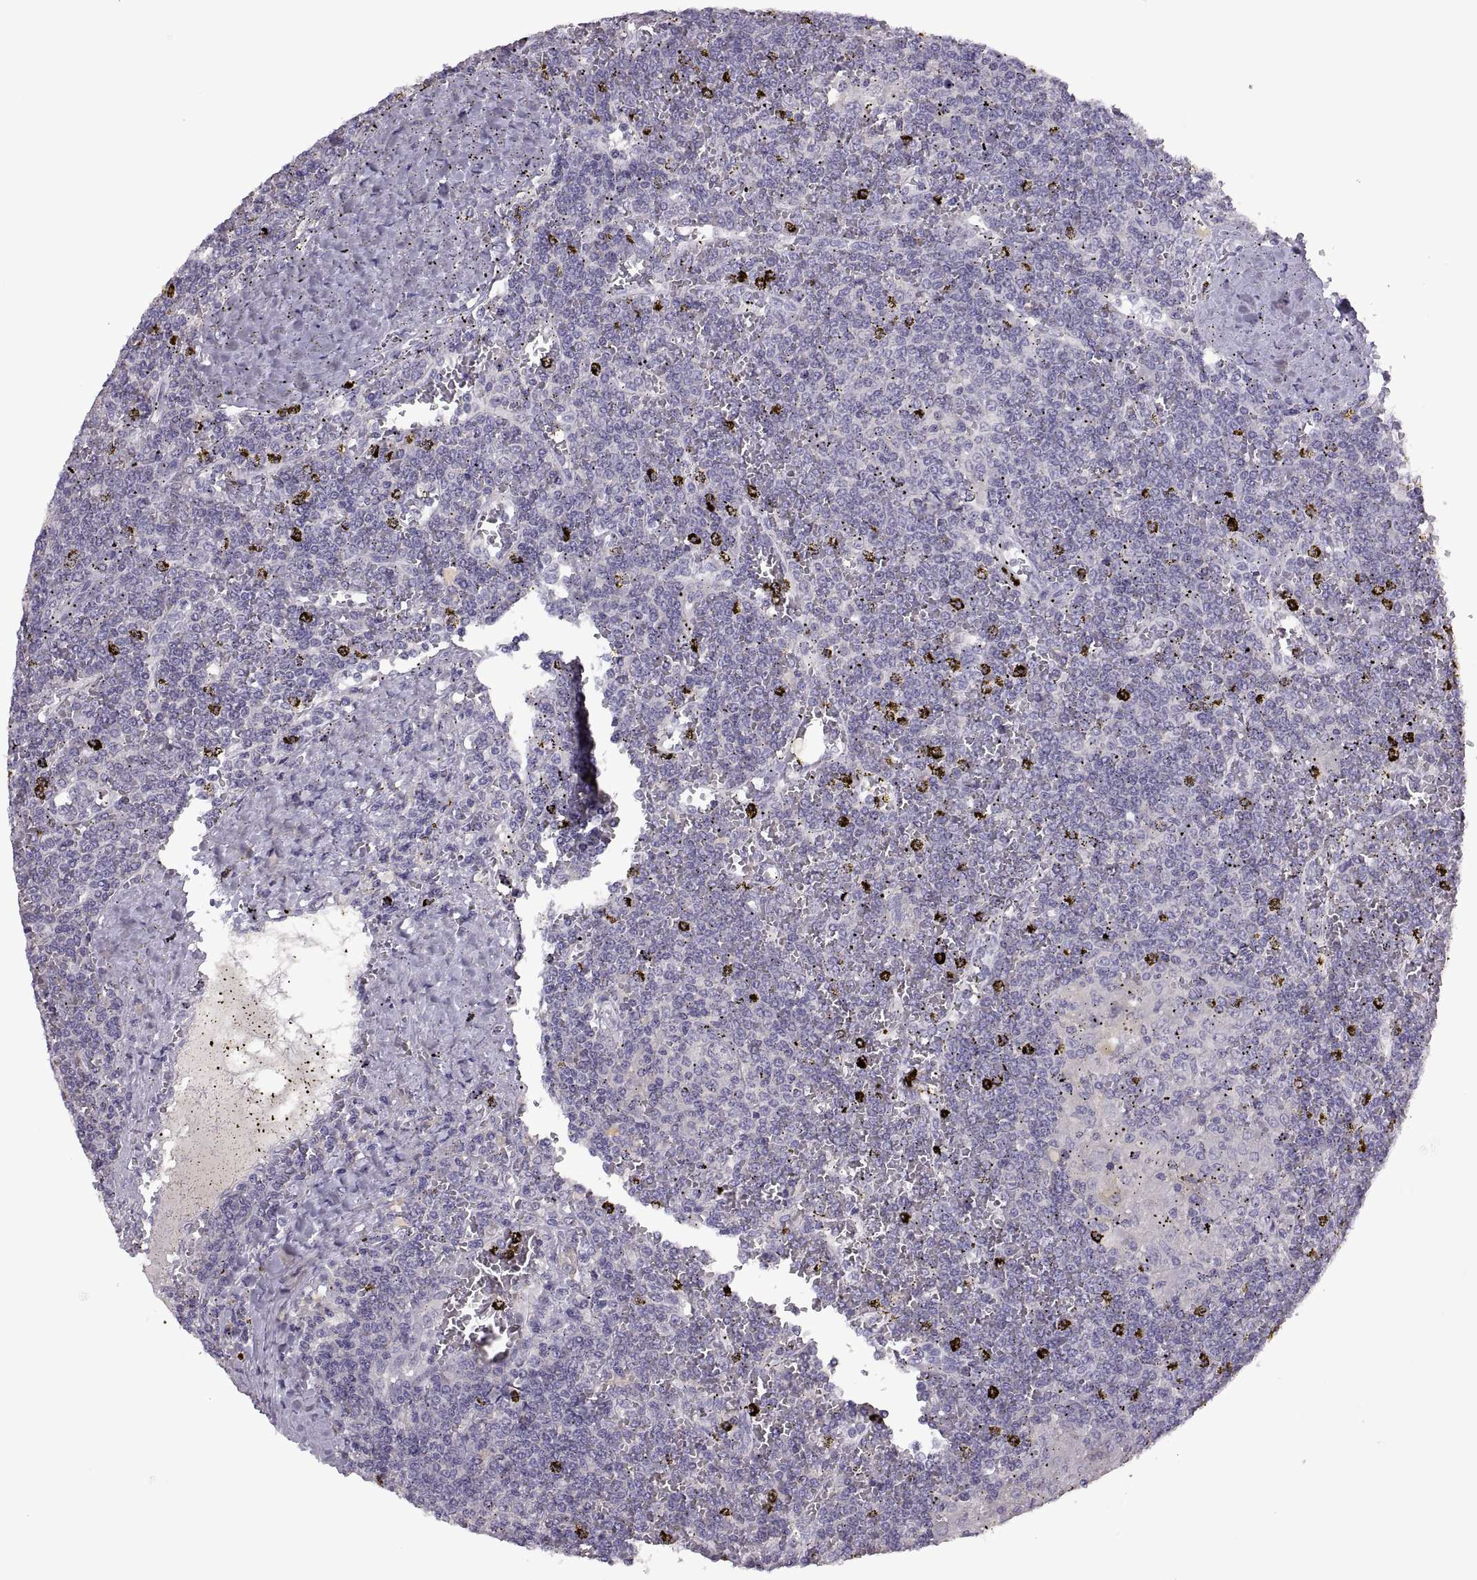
{"staining": {"intensity": "negative", "quantity": "none", "location": "none"}, "tissue": "lymphoma", "cell_type": "Tumor cells", "image_type": "cancer", "snomed": [{"axis": "morphology", "description": "Malignant lymphoma, non-Hodgkin's type, Low grade"}, {"axis": "topography", "description": "Spleen"}], "caption": "An image of human malignant lymphoma, non-Hodgkin's type (low-grade) is negative for staining in tumor cells.", "gene": "TBX19", "patient": {"sex": "female", "age": 19}}